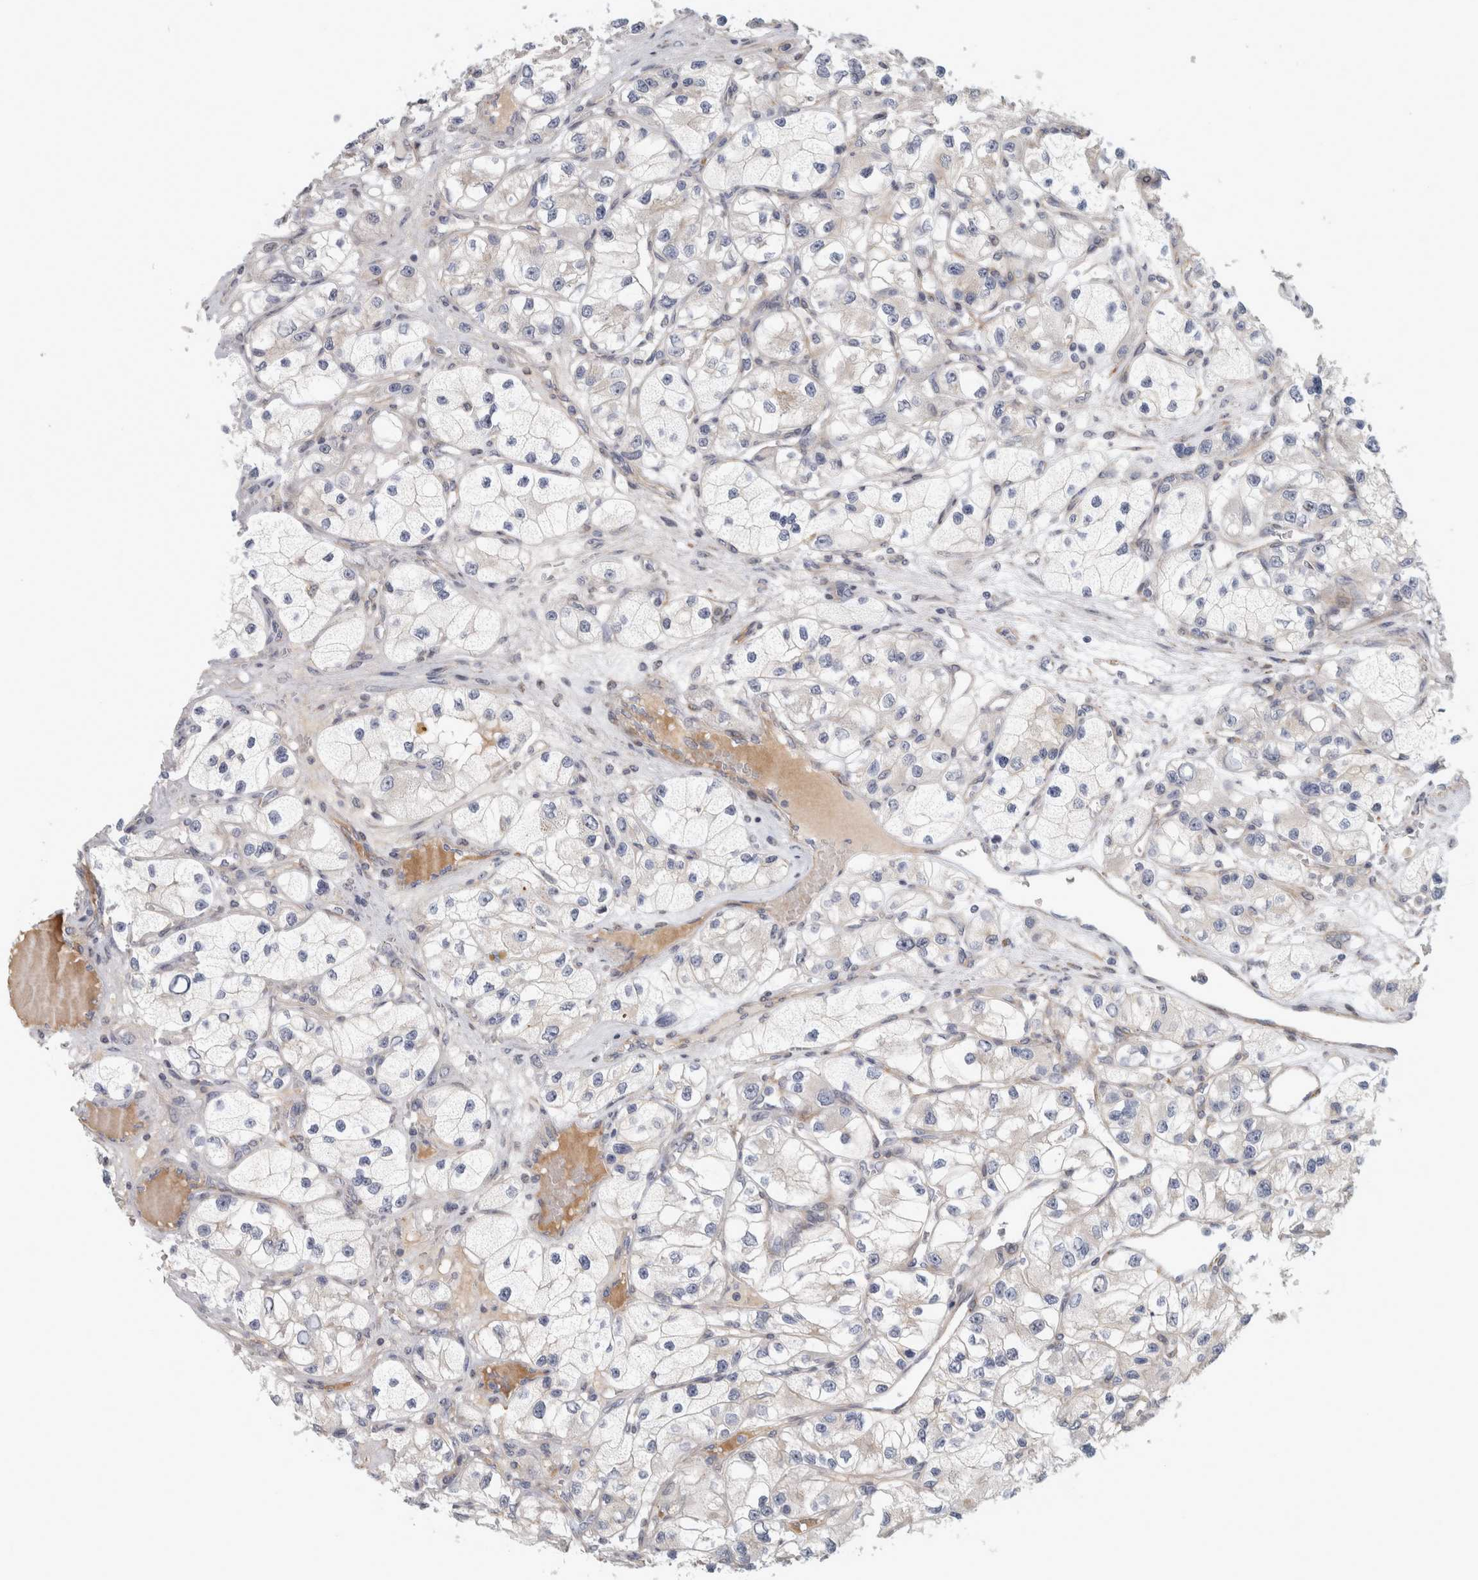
{"staining": {"intensity": "negative", "quantity": "none", "location": "none"}, "tissue": "renal cancer", "cell_type": "Tumor cells", "image_type": "cancer", "snomed": [{"axis": "morphology", "description": "Adenocarcinoma, NOS"}, {"axis": "topography", "description": "Kidney"}], "caption": "This photomicrograph is of adenocarcinoma (renal) stained with immunohistochemistry to label a protein in brown with the nuclei are counter-stained blue. There is no expression in tumor cells. (Brightfield microscopy of DAB immunohistochemistry at high magnification).", "gene": "ZNF804B", "patient": {"sex": "female", "age": 57}}